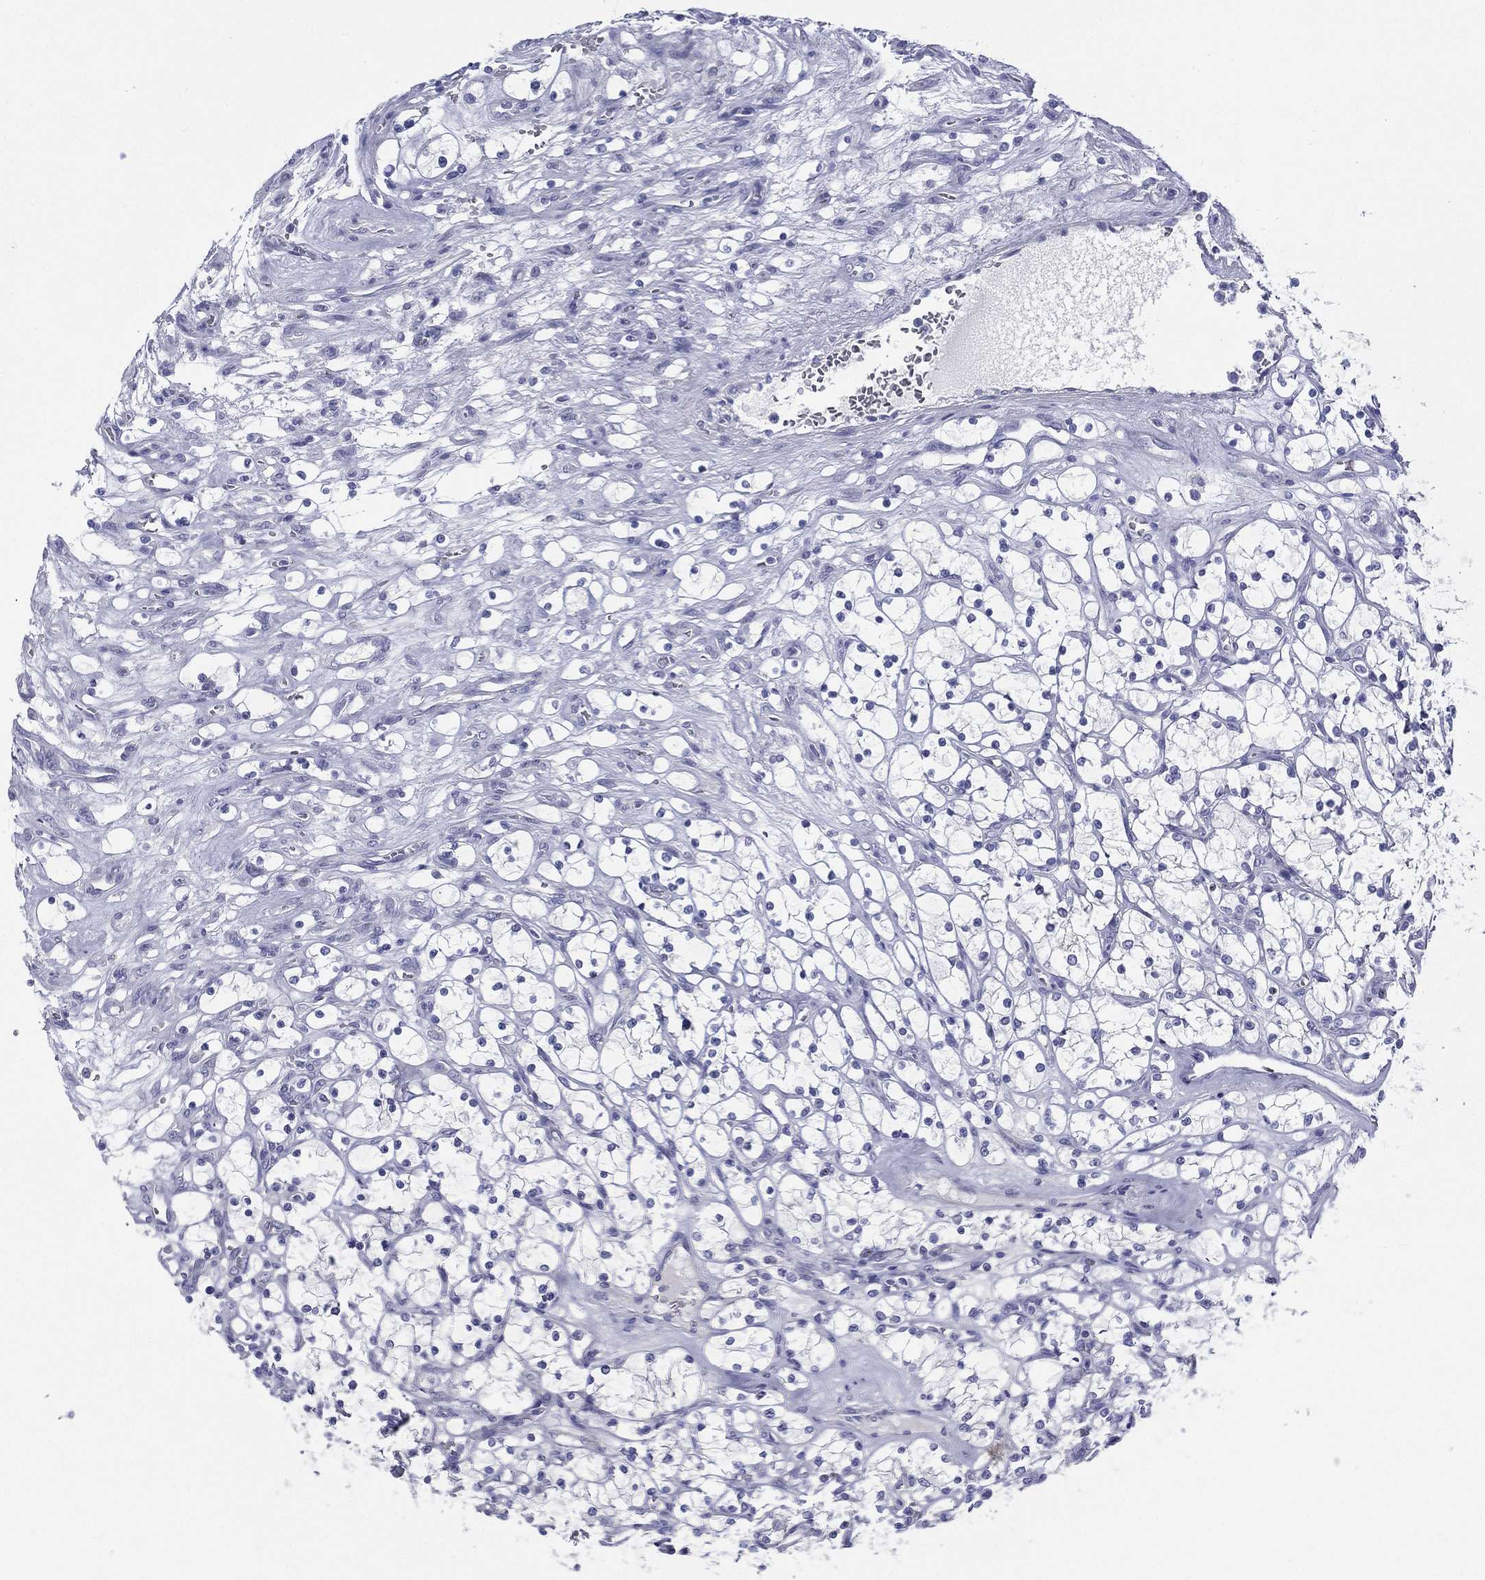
{"staining": {"intensity": "negative", "quantity": "none", "location": "none"}, "tissue": "renal cancer", "cell_type": "Tumor cells", "image_type": "cancer", "snomed": [{"axis": "morphology", "description": "Adenocarcinoma, NOS"}, {"axis": "topography", "description": "Kidney"}], "caption": "This image is of renal adenocarcinoma stained with immunohistochemistry to label a protein in brown with the nuclei are counter-stained blue. There is no positivity in tumor cells.", "gene": "RSPH4A", "patient": {"sex": "female", "age": 69}}